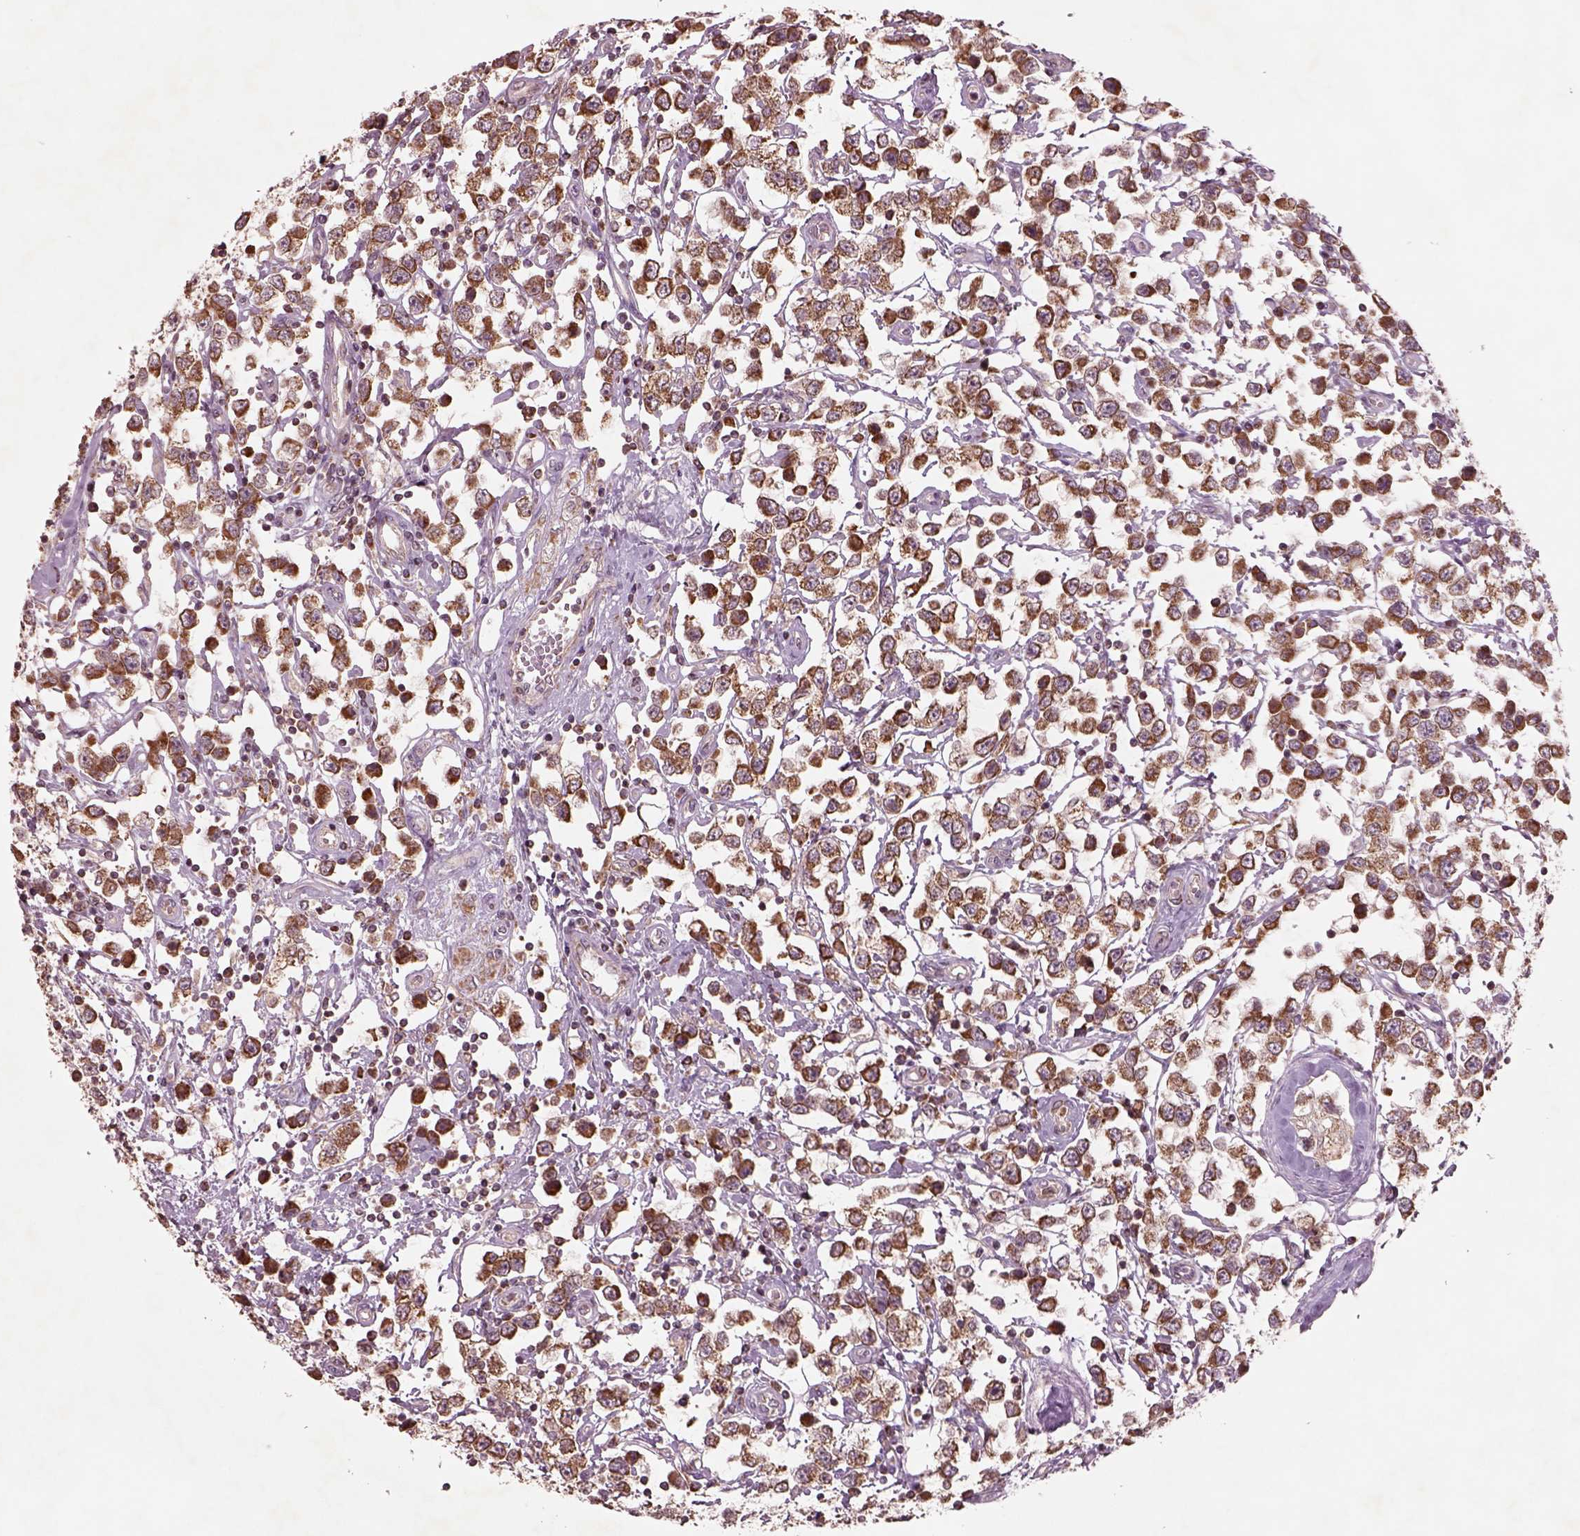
{"staining": {"intensity": "moderate", "quantity": ">75%", "location": "cytoplasmic/membranous"}, "tissue": "testis cancer", "cell_type": "Tumor cells", "image_type": "cancer", "snomed": [{"axis": "morphology", "description": "Seminoma, NOS"}, {"axis": "topography", "description": "Testis"}], "caption": "Human testis cancer stained with a brown dye exhibits moderate cytoplasmic/membranous positive positivity in about >75% of tumor cells.", "gene": "SLC25A5", "patient": {"sex": "male", "age": 34}}